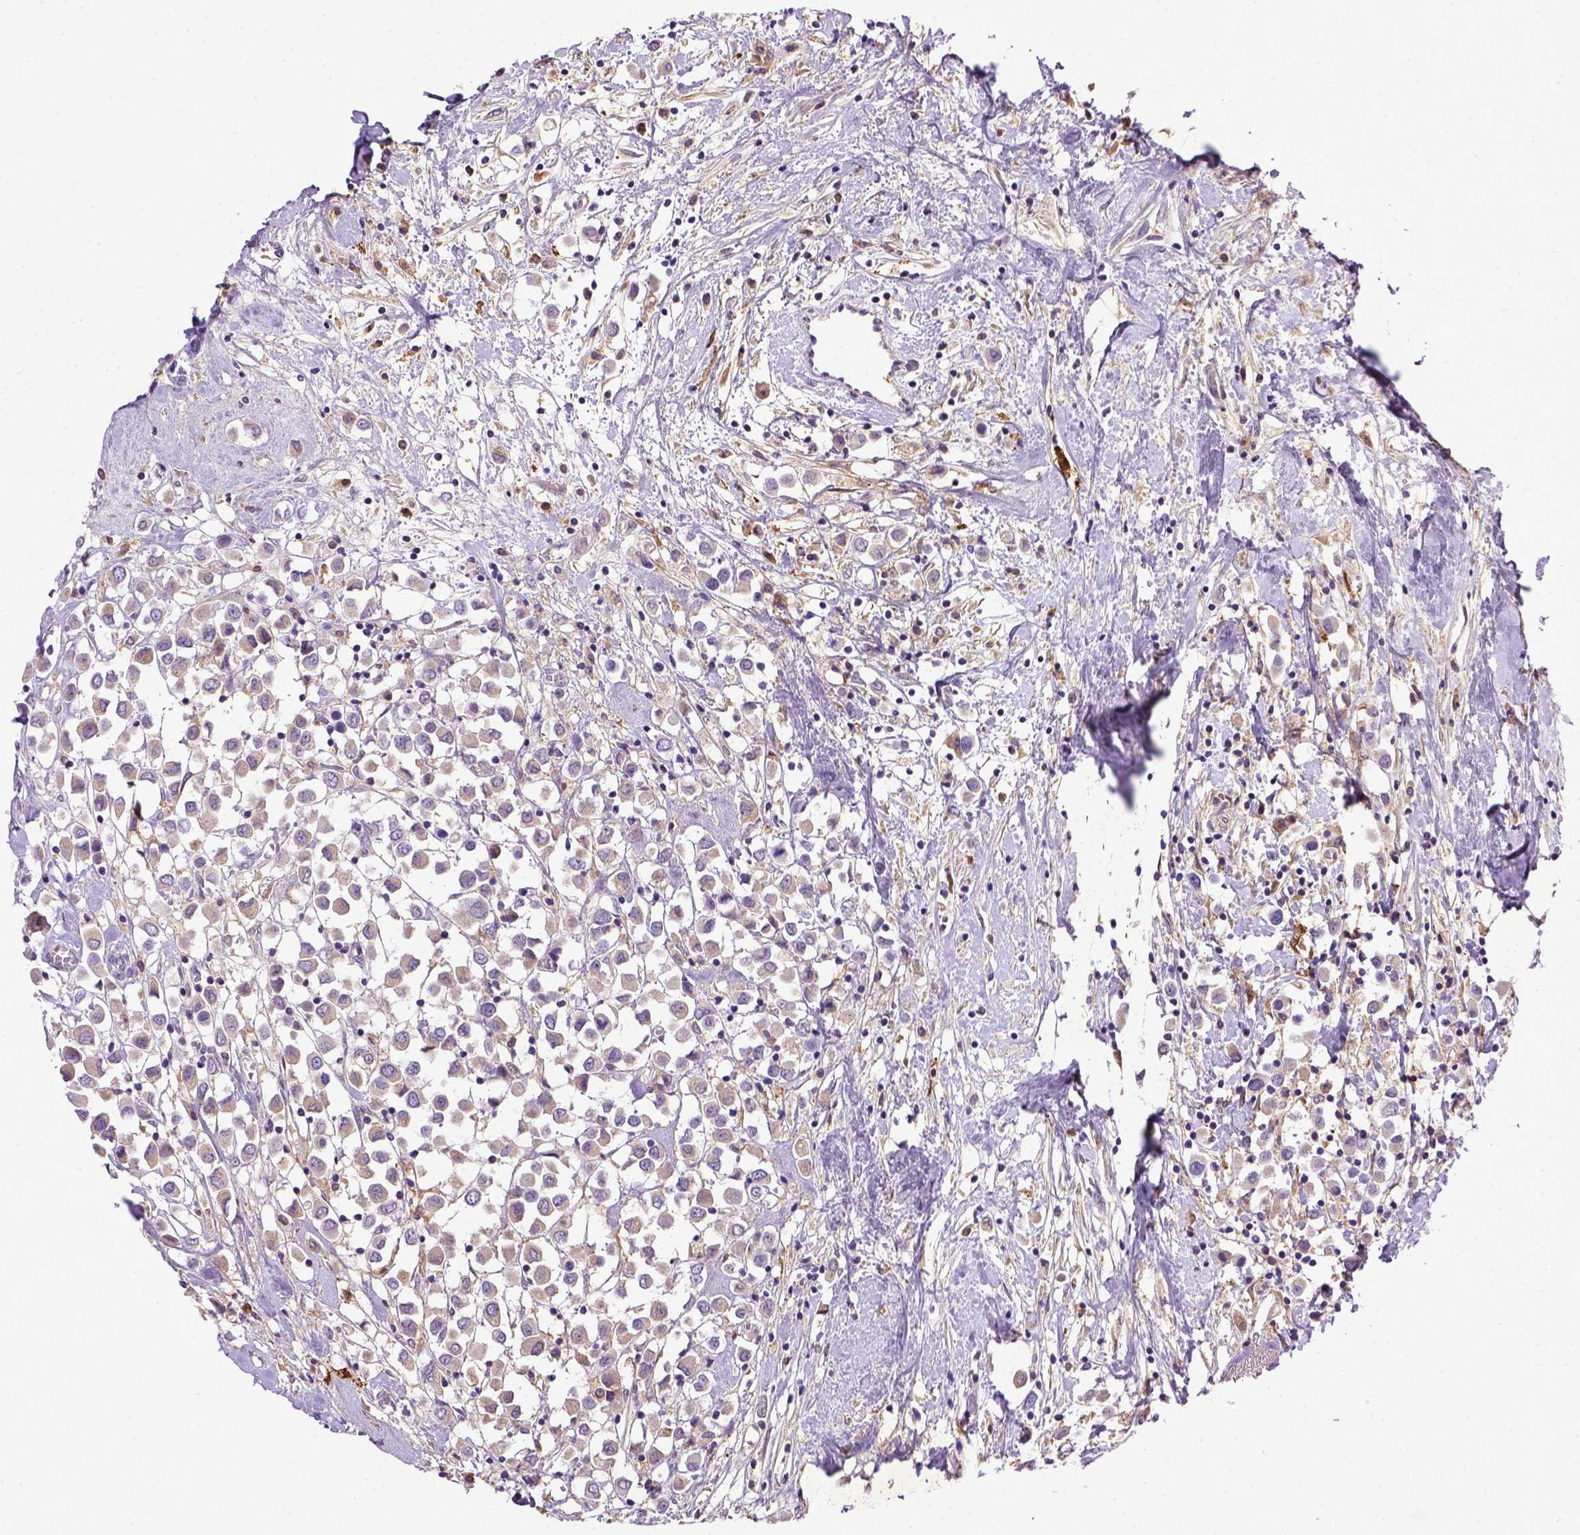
{"staining": {"intensity": "weak", "quantity": ">75%", "location": "cytoplasmic/membranous"}, "tissue": "breast cancer", "cell_type": "Tumor cells", "image_type": "cancer", "snomed": [{"axis": "morphology", "description": "Duct carcinoma"}, {"axis": "topography", "description": "Breast"}], "caption": "An image of human breast infiltrating ductal carcinoma stained for a protein demonstrates weak cytoplasmic/membranous brown staining in tumor cells.", "gene": "DEPDC1B", "patient": {"sex": "female", "age": 61}}